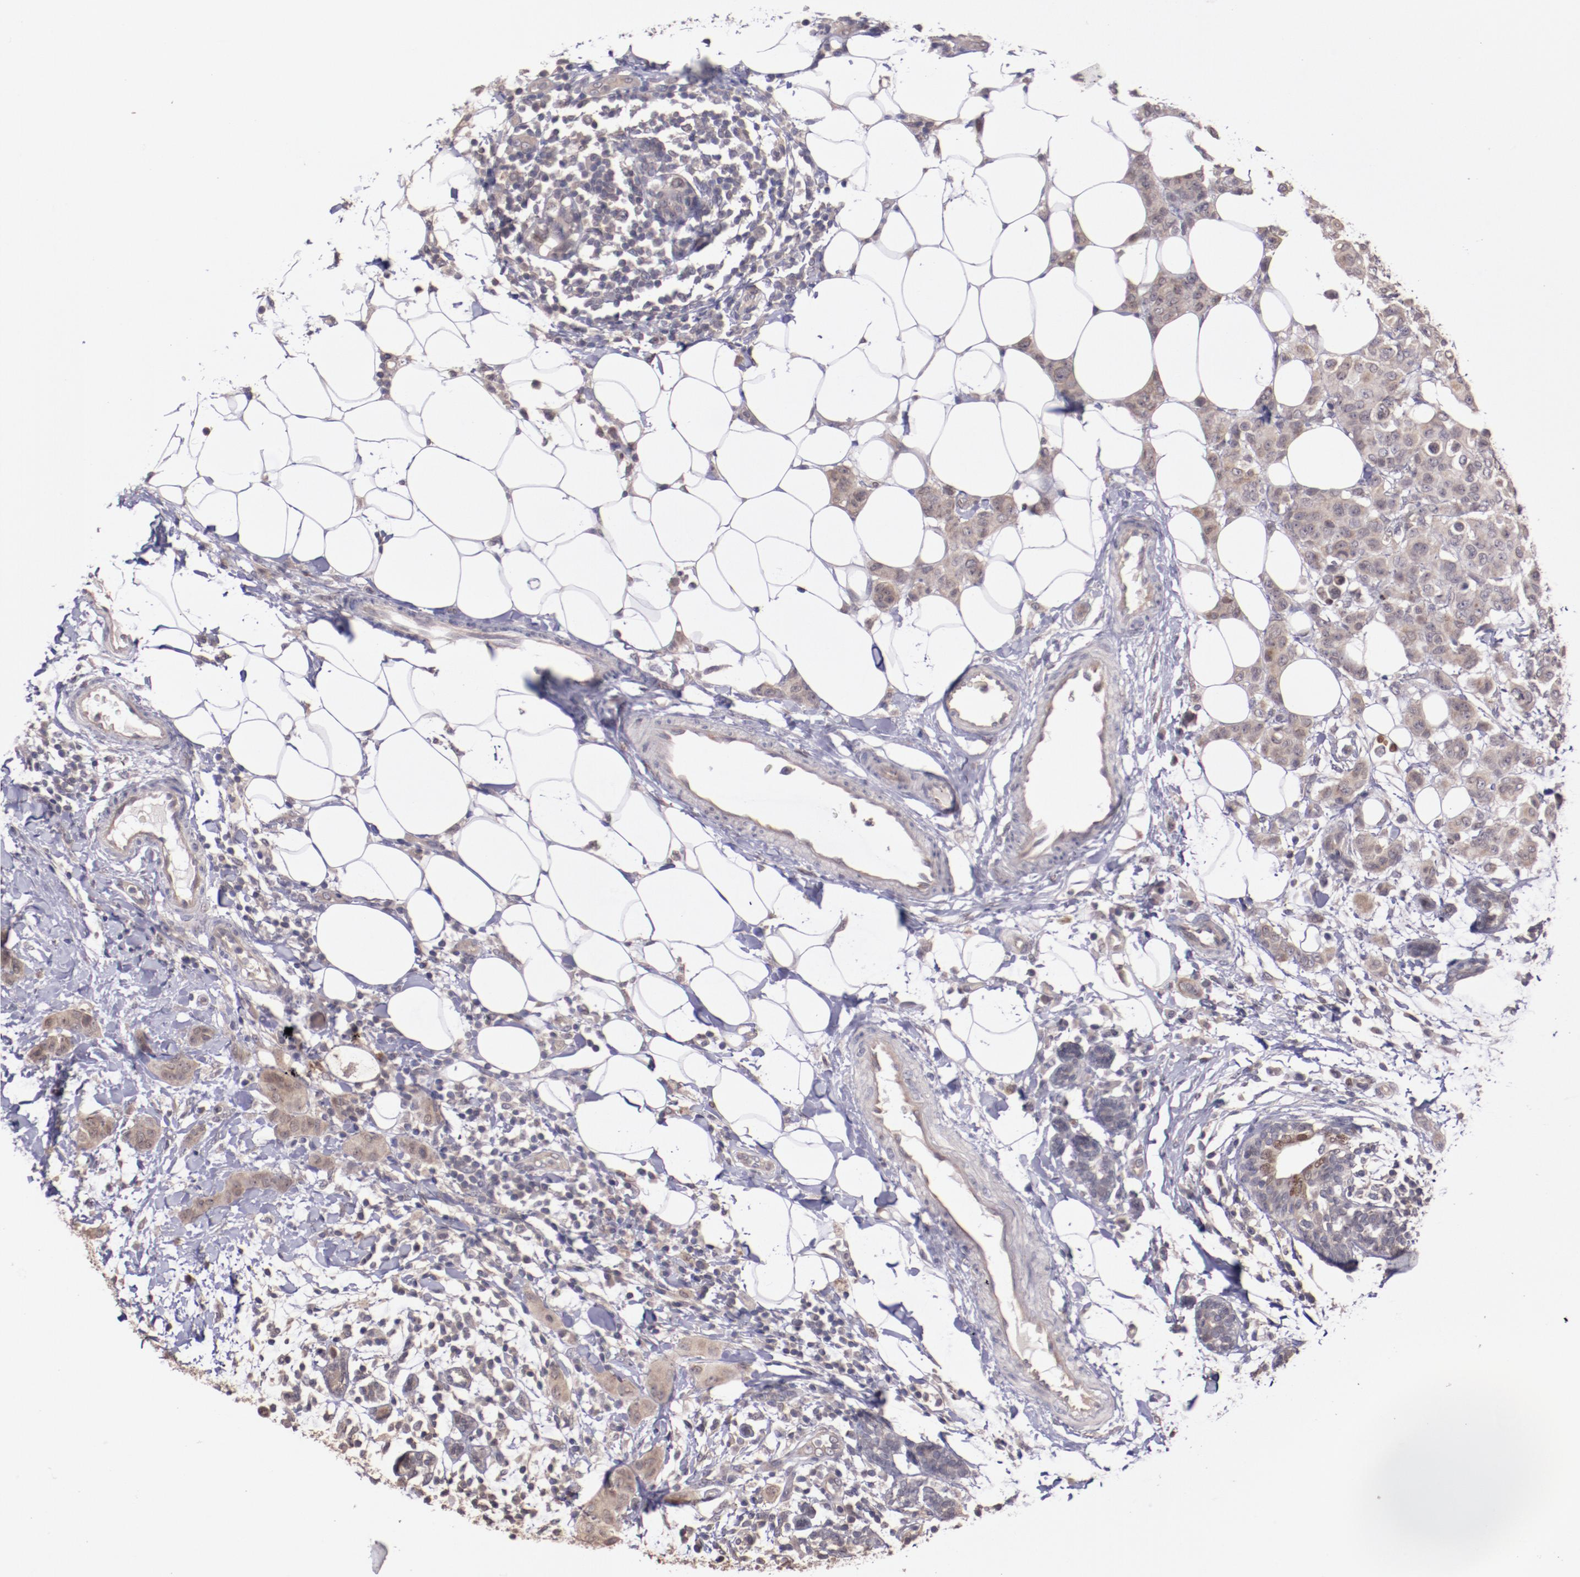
{"staining": {"intensity": "weak", "quantity": ">75%", "location": "cytoplasmic/membranous,nuclear"}, "tissue": "breast cancer", "cell_type": "Tumor cells", "image_type": "cancer", "snomed": [{"axis": "morphology", "description": "Duct carcinoma"}, {"axis": "topography", "description": "Breast"}], "caption": "Human breast cancer (intraductal carcinoma) stained for a protein (brown) reveals weak cytoplasmic/membranous and nuclear positive positivity in about >75% of tumor cells.", "gene": "NUP62CL", "patient": {"sex": "female", "age": 40}}